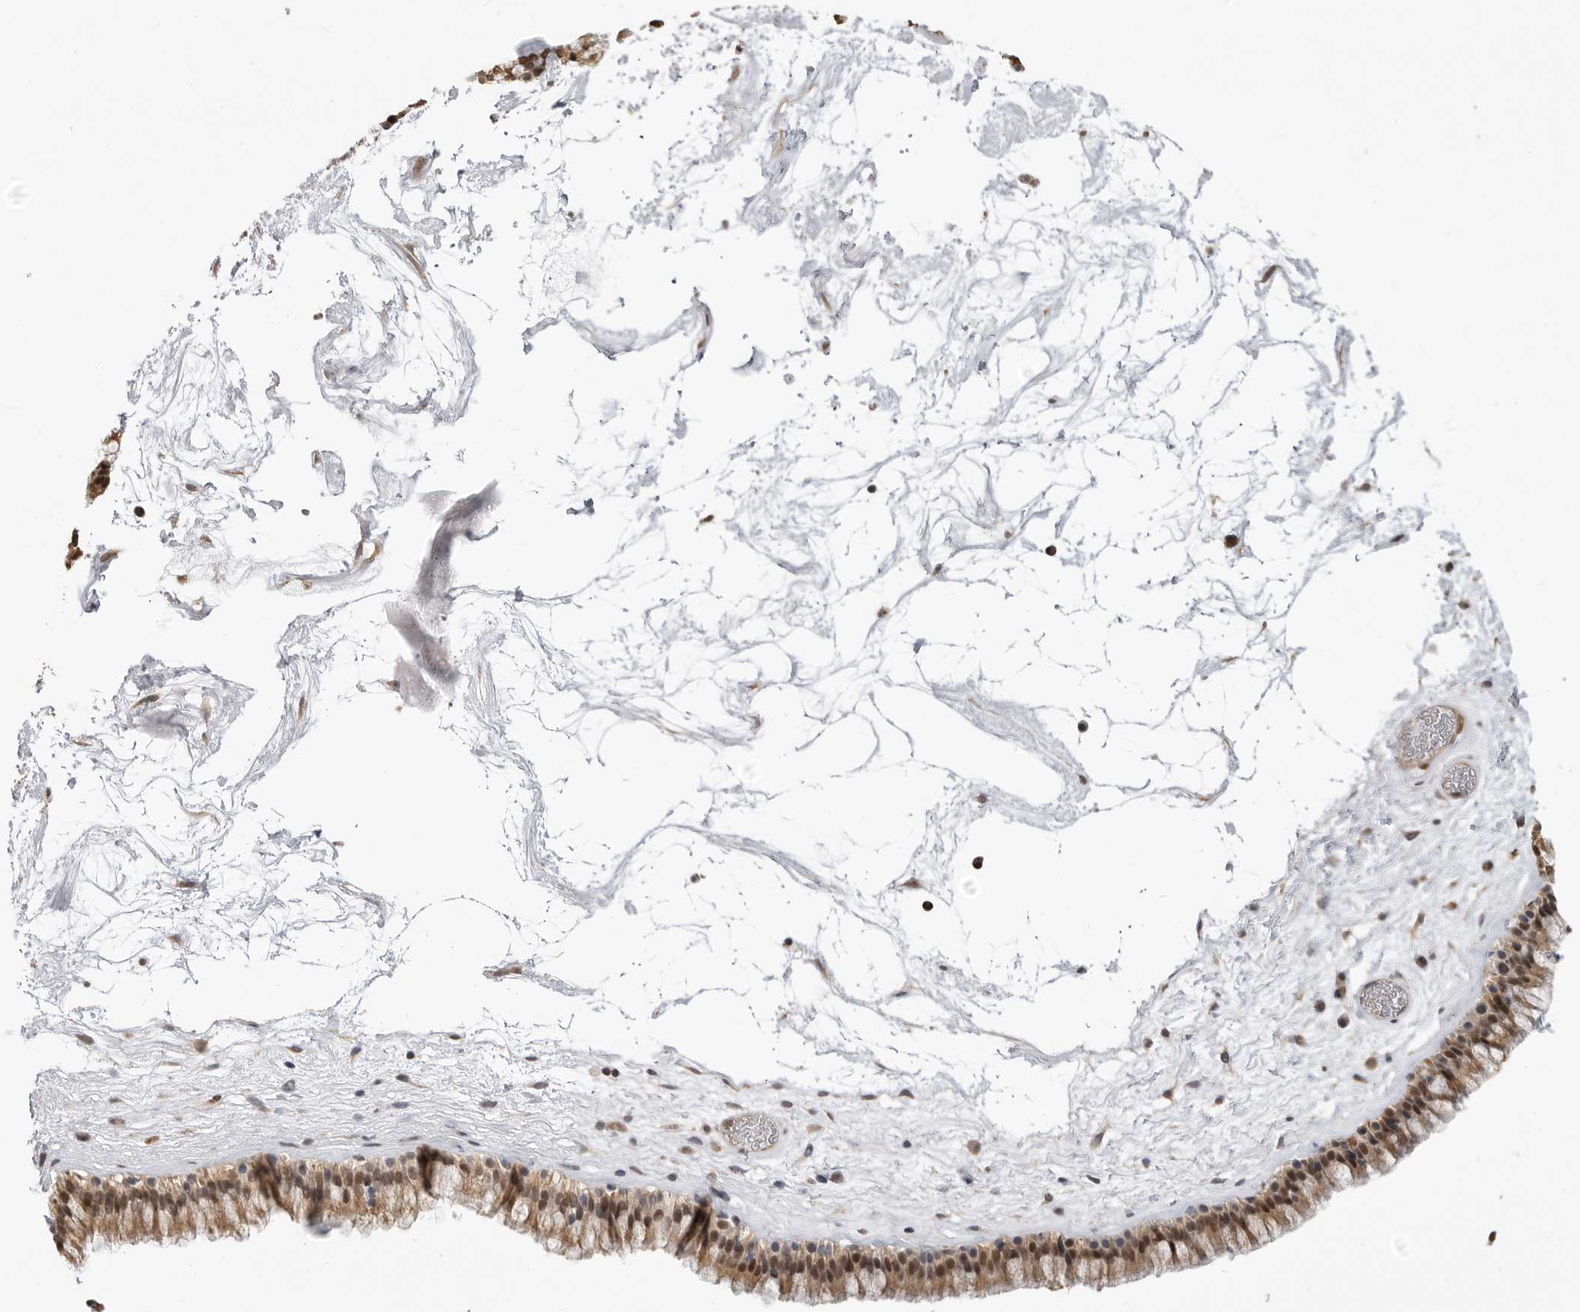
{"staining": {"intensity": "strong", "quantity": ">75%", "location": "cytoplasmic/membranous,nuclear"}, "tissue": "nasopharynx", "cell_type": "Respiratory epithelial cells", "image_type": "normal", "snomed": [{"axis": "morphology", "description": "Normal tissue, NOS"}, {"axis": "morphology", "description": "Inflammation, NOS"}, {"axis": "topography", "description": "Nasopharynx"}], "caption": "Immunohistochemistry (IHC) (DAB (3,3'-diaminobenzidine)) staining of unremarkable human nasopharynx displays strong cytoplasmic/membranous,nuclear protein expression in about >75% of respiratory epithelial cells.", "gene": "SMARCC1", "patient": {"sex": "male", "age": 48}}